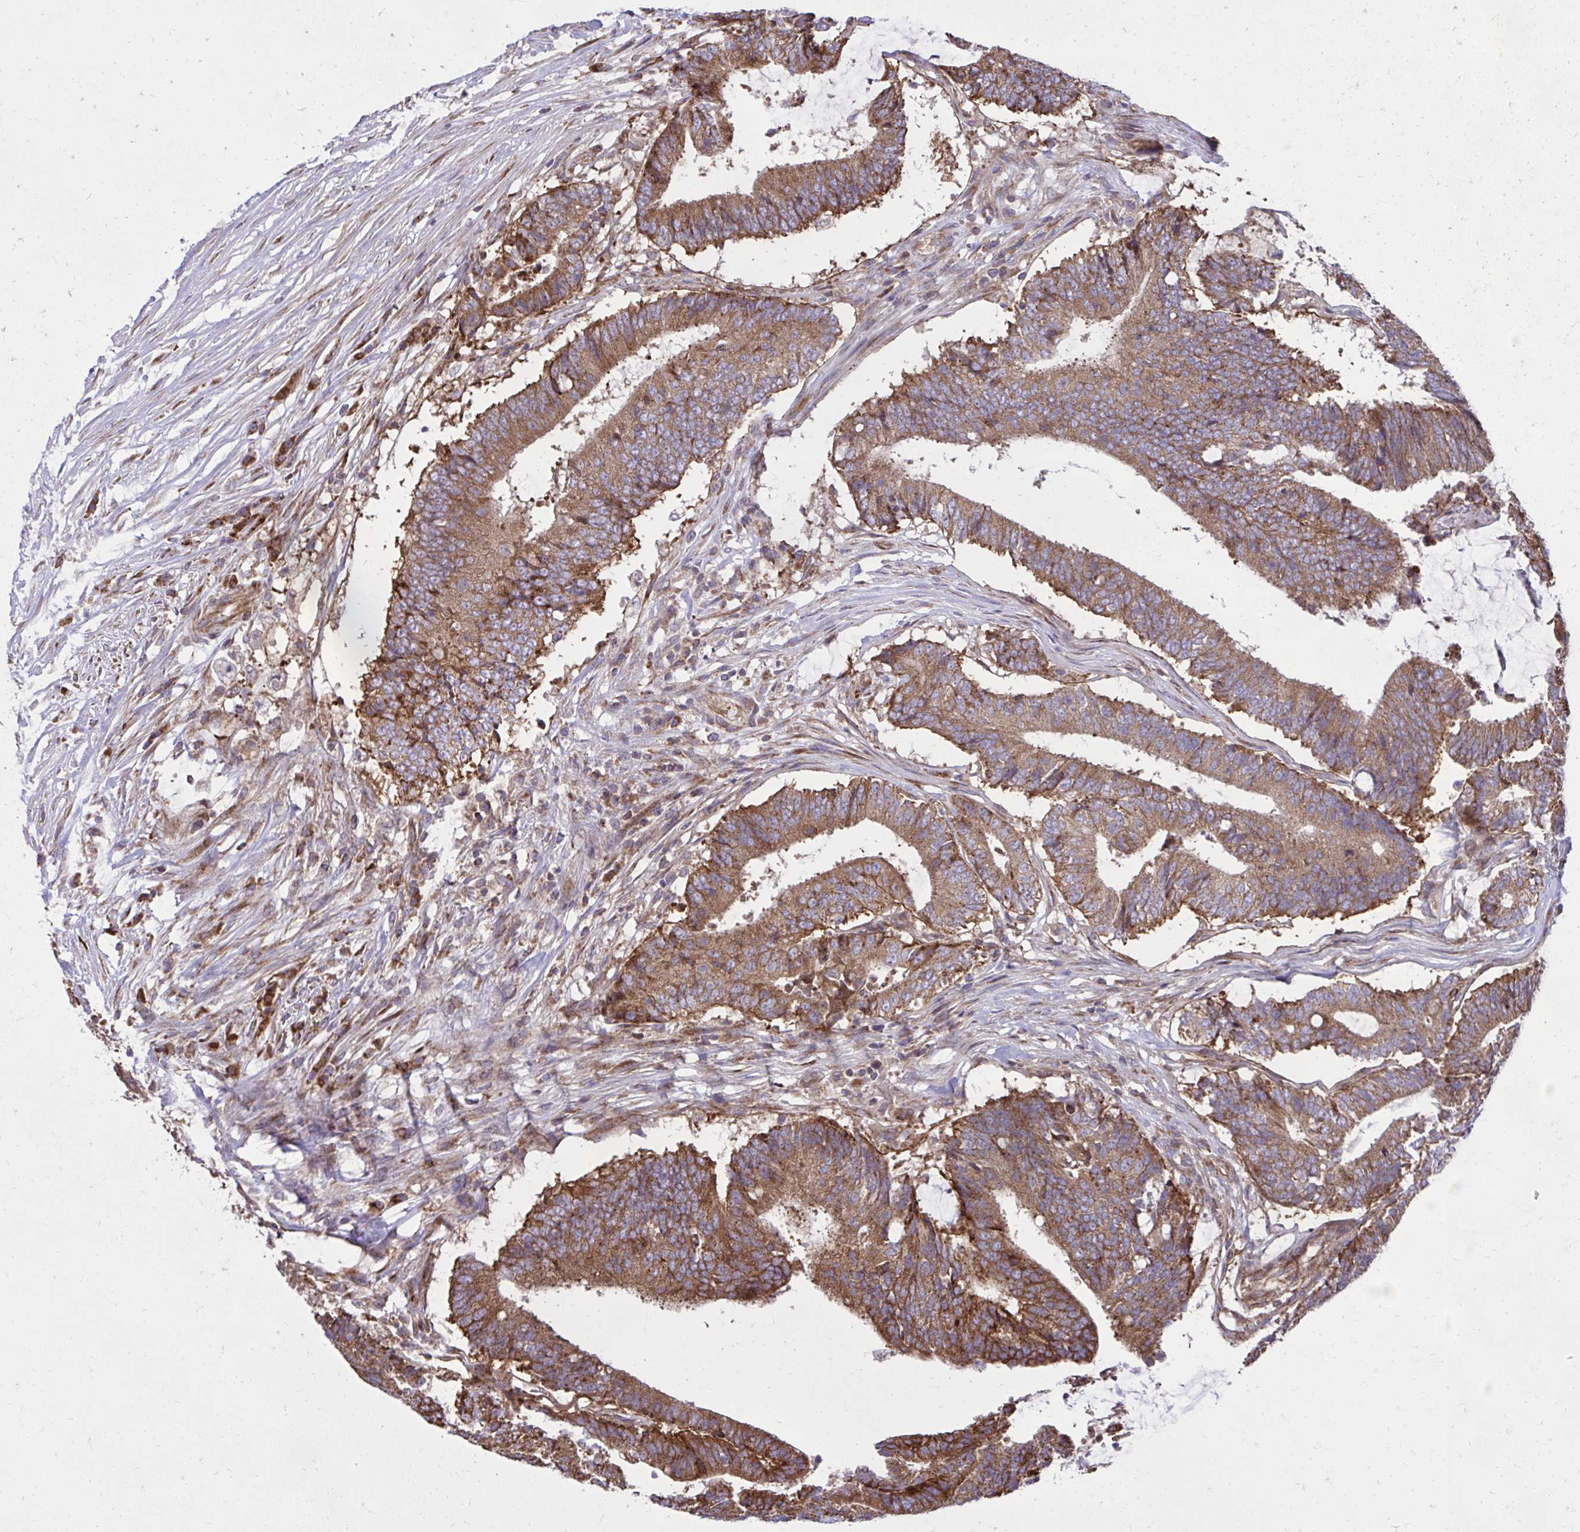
{"staining": {"intensity": "moderate", "quantity": ">75%", "location": "cytoplasmic/membranous"}, "tissue": "colorectal cancer", "cell_type": "Tumor cells", "image_type": "cancer", "snomed": [{"axis": "morphology", "description": "Adenocarcinoma, NOS"}, {"axis": "topography", "description": "Colon"}], "caption": "Protein expression analysis of colorectal cancer displays moderate cytoplasmic/membranous staining in about >75% of tumor cells. (DAB IHC, brown staining for protein, blue staining for nuclei).", "gene": "NMNAT3", "patient": {"sex": "female", "age": 43}}